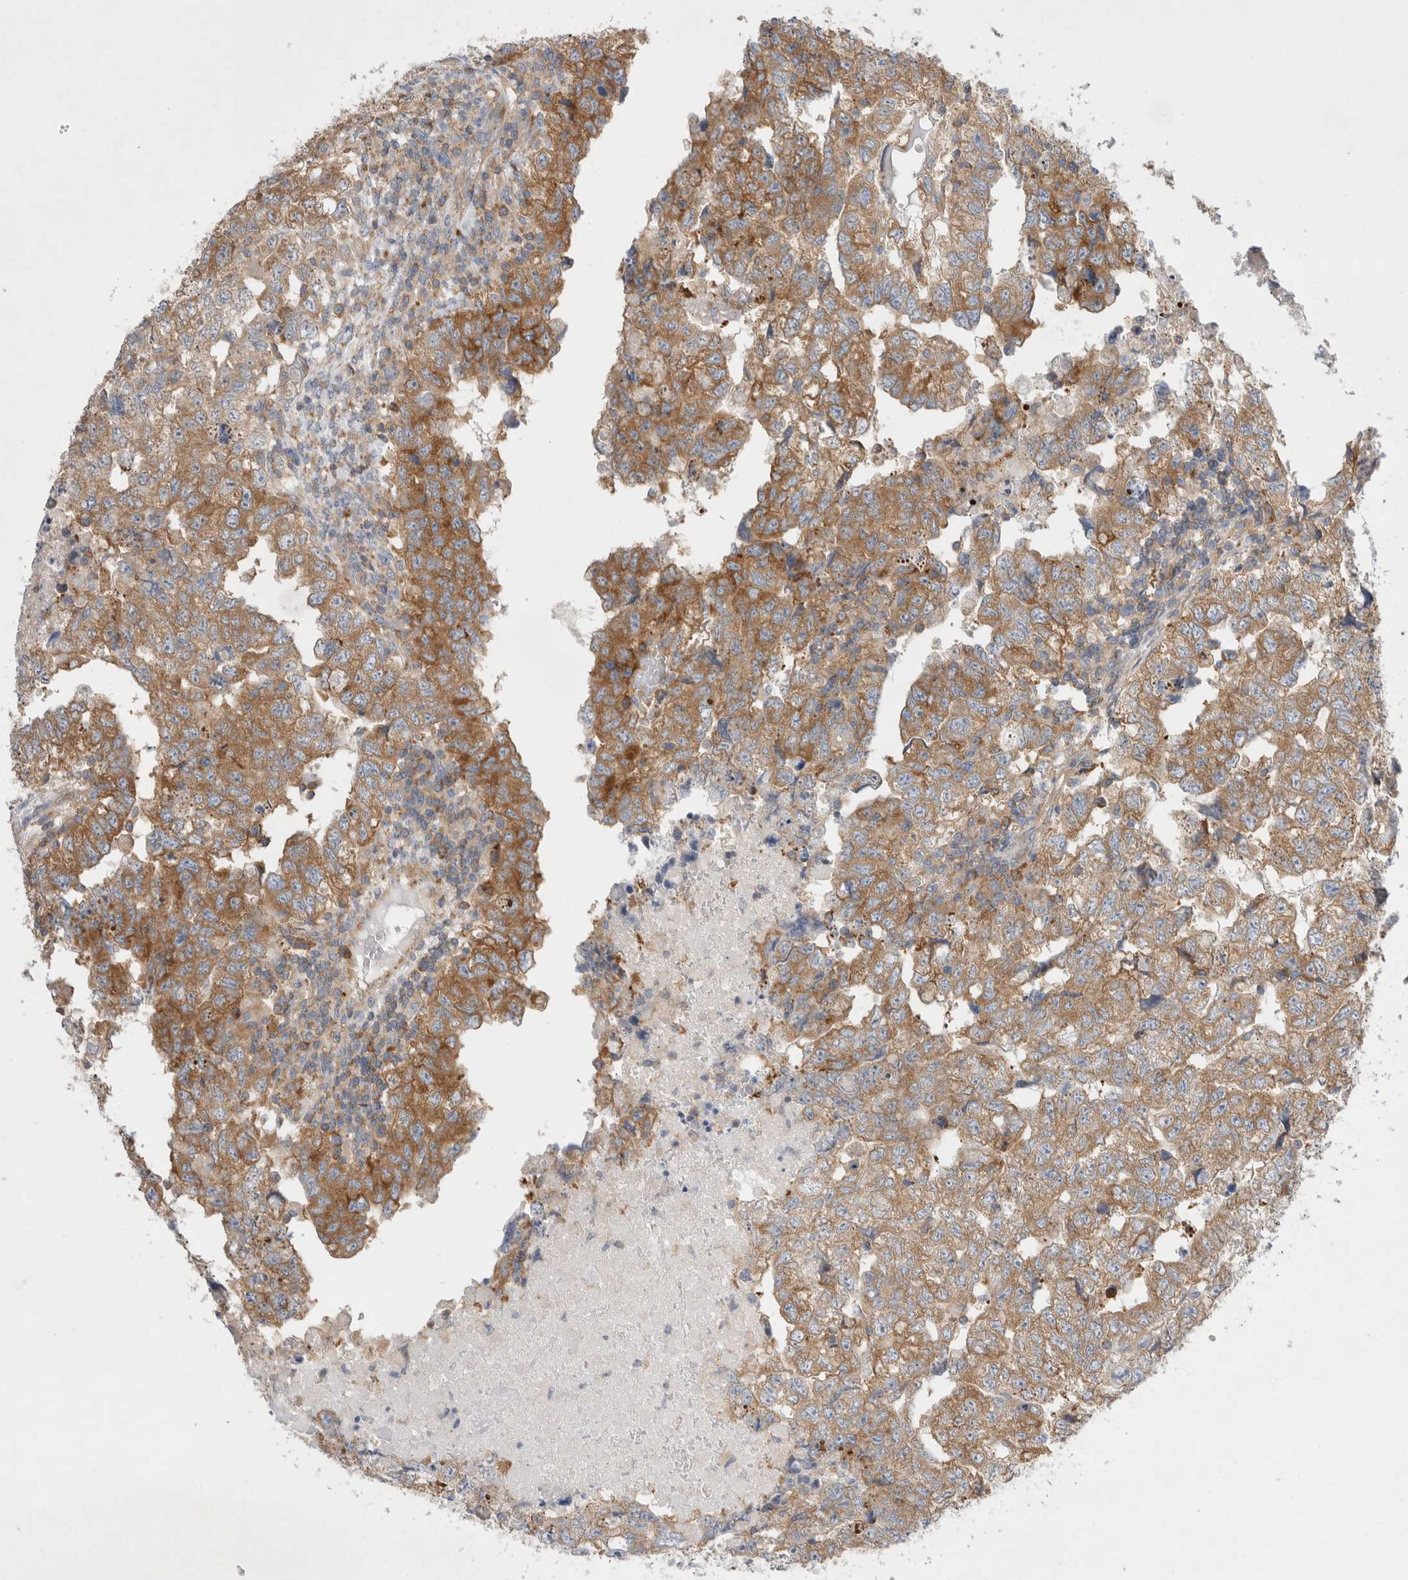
{"staining": {"intensity": "moderate", "quantity": ">75%", "location": "cytoplasmic/membranous"}, "tissue": "testis cancer", "cell_type": "Tumor cells", "image_type": "cancer", "snomed": [{"axis": "morphology", "description": "Carcinoma, Embryonal, NOS"}, {"axis": "topography", "description": "Testis"}], "caption": "High-magnification brightfield microscopy of embryonal carcinoma (testis) stained with DAB (3,3'-diaminobenzidine) (brown) and counterstained with hematoxylin (blue). tumor cells exhibit moderate cytoplasmic/membranous positivity is seen in approximately>75% of cells.", "gene": "ZNF23", "patient": {"sex": "male", "age": 36}}